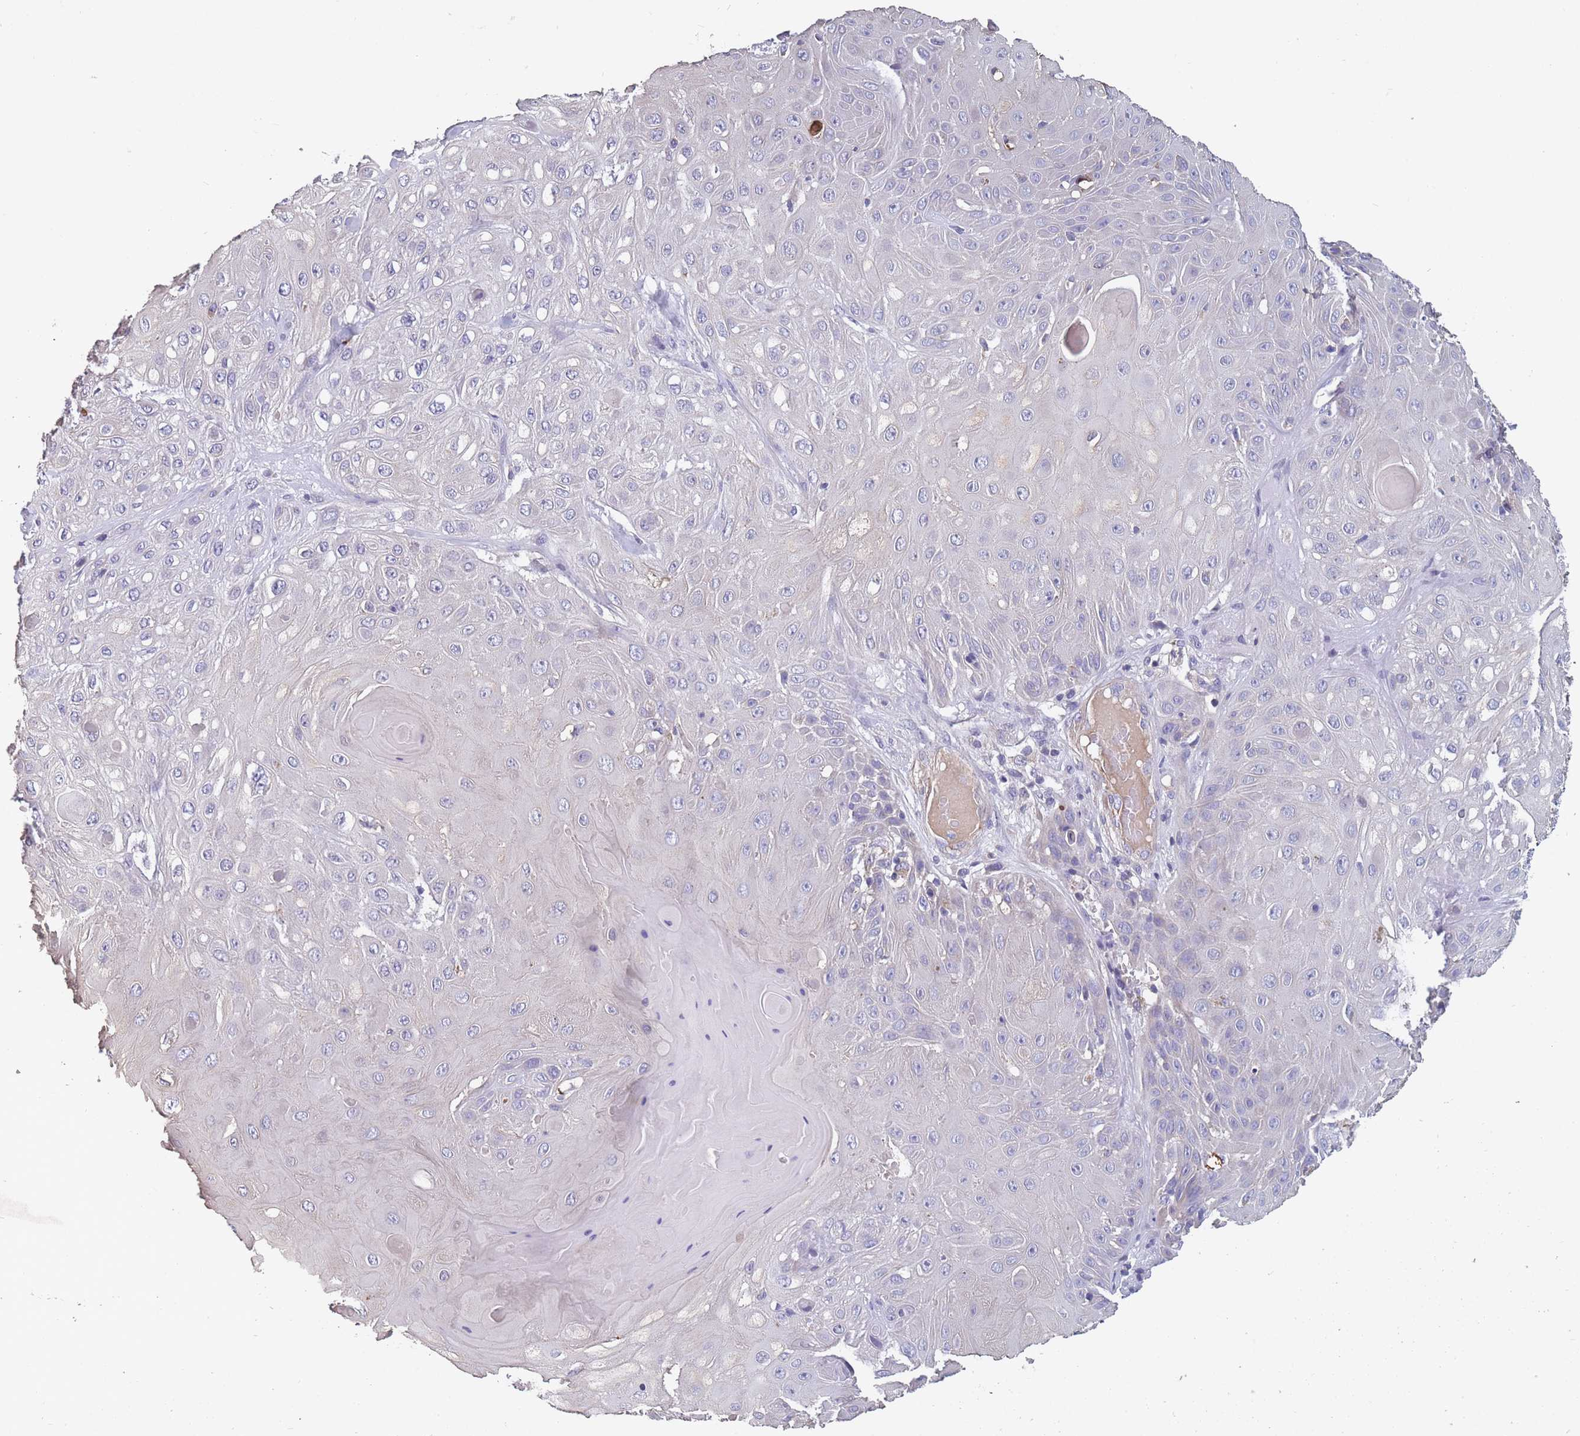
{"staining": {"intensity": "negative", "quantity": "none", "location": "none"}, "tissue": "skin cancer", "cell_type": "Tumor cells", "image_type": "cancer", "snomed": [{"axis": "morphology", "description": "Normal tissue, NOS"}, {"axis": "morphology", "description": "Squamous cell carcinoma, NOS"}, {"axis": "topography", "description": "Skin"}, {"axis": "topography", "description": "Cartilage tissue"}], "caption": "The IHC image has no significant positivity in tumor cells of squamous cell carcinoma (skin) tissue.", "gene": "TOMM40L", "patient": {"sex": "female", "age": 79}}